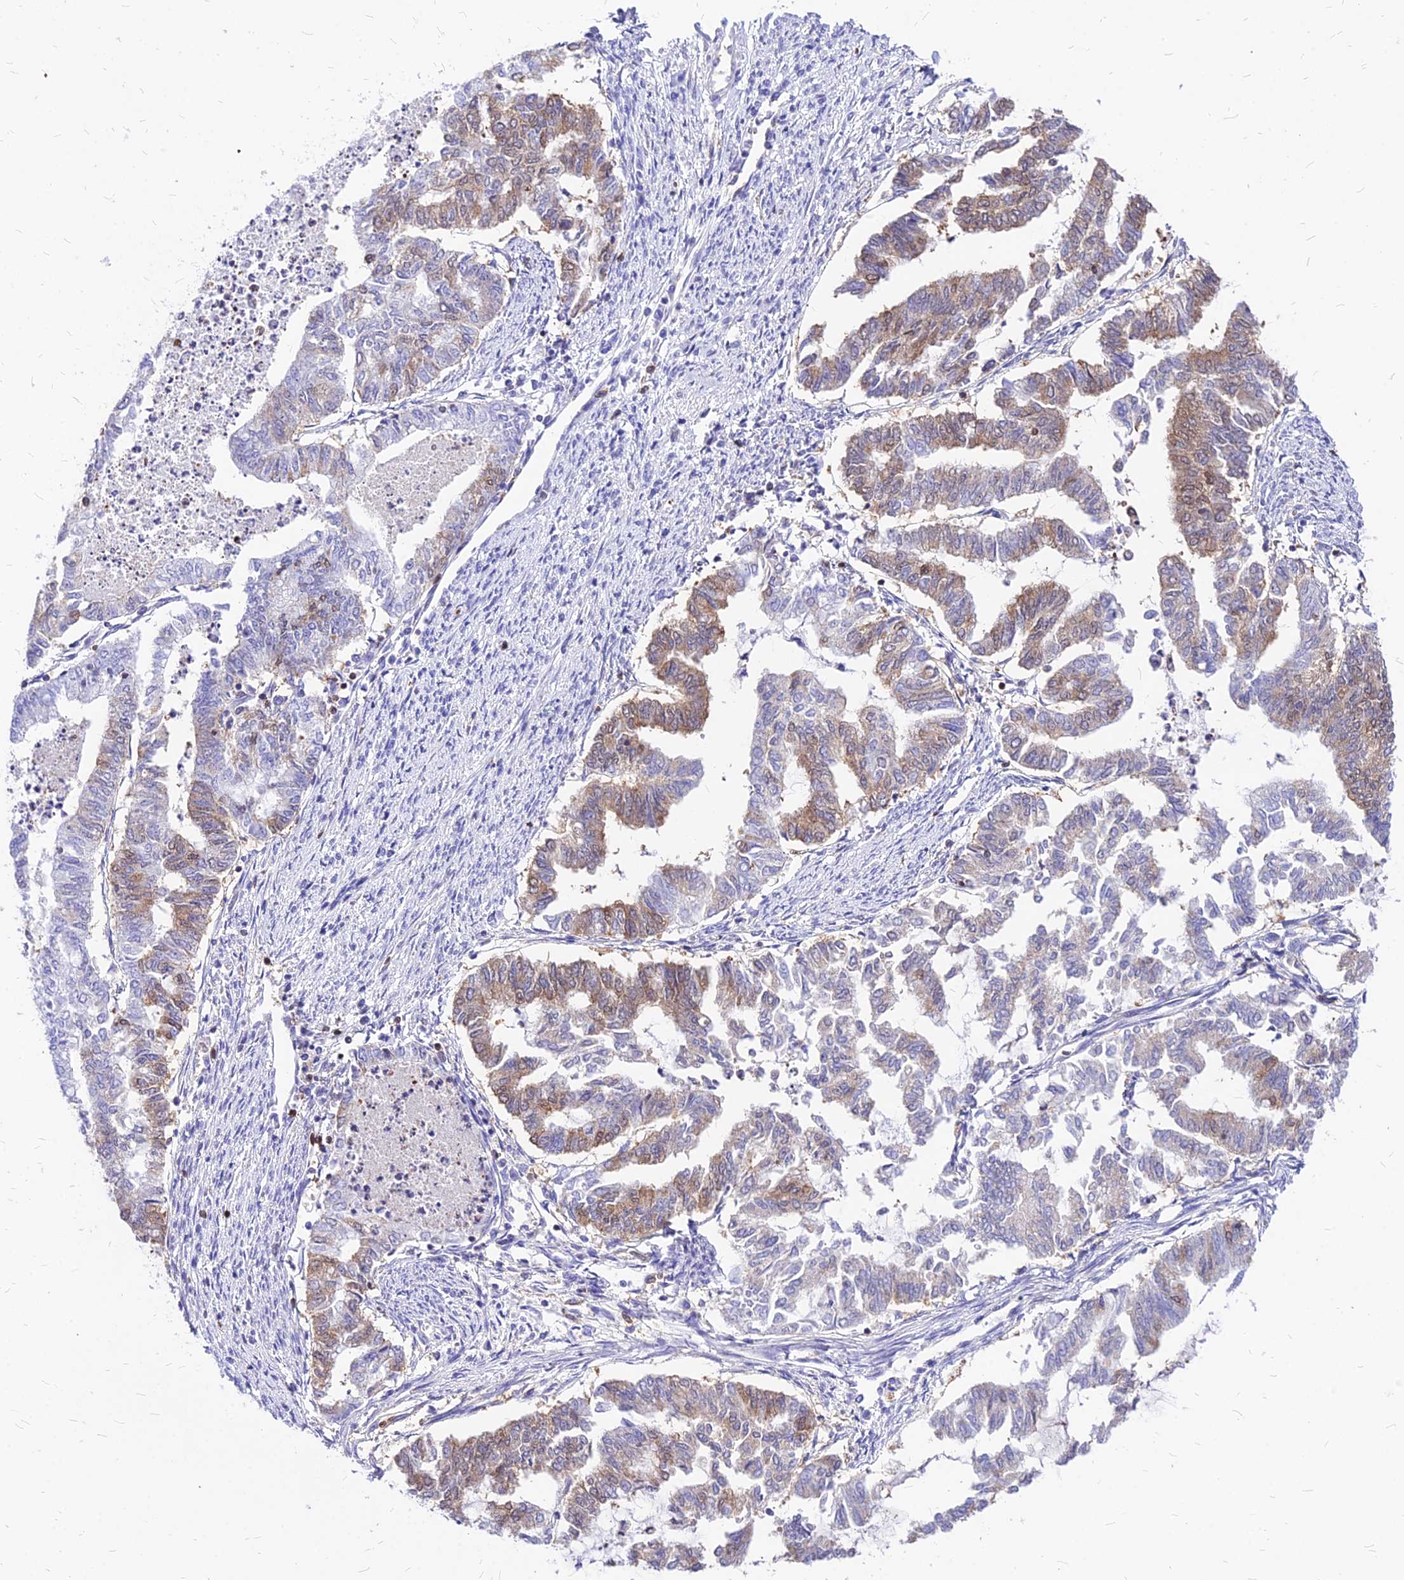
{"staining": {"intensity": "weak", "quantity": "25%-75%", "location": "cytoplasmic/membranous,nuclear"}, "tissue": "endometrial cancer", "cell_type": "Tumor cells", "image_type": "cancer", "snomed": [{"axis": "morphology", "description": "Adenocarcinoma, NOS"}, {"axis": "topography", "description": "Endometrium"}], "caption": "Immunohistochemical staining of human adenocarcinoma (endometrial) shows weak cytoplasmic/membranous and nuclear protein expression in about 25%-75% of tumor cells.", "gene": "PAXX", "patient": {"sex": "female", "age": 79}}